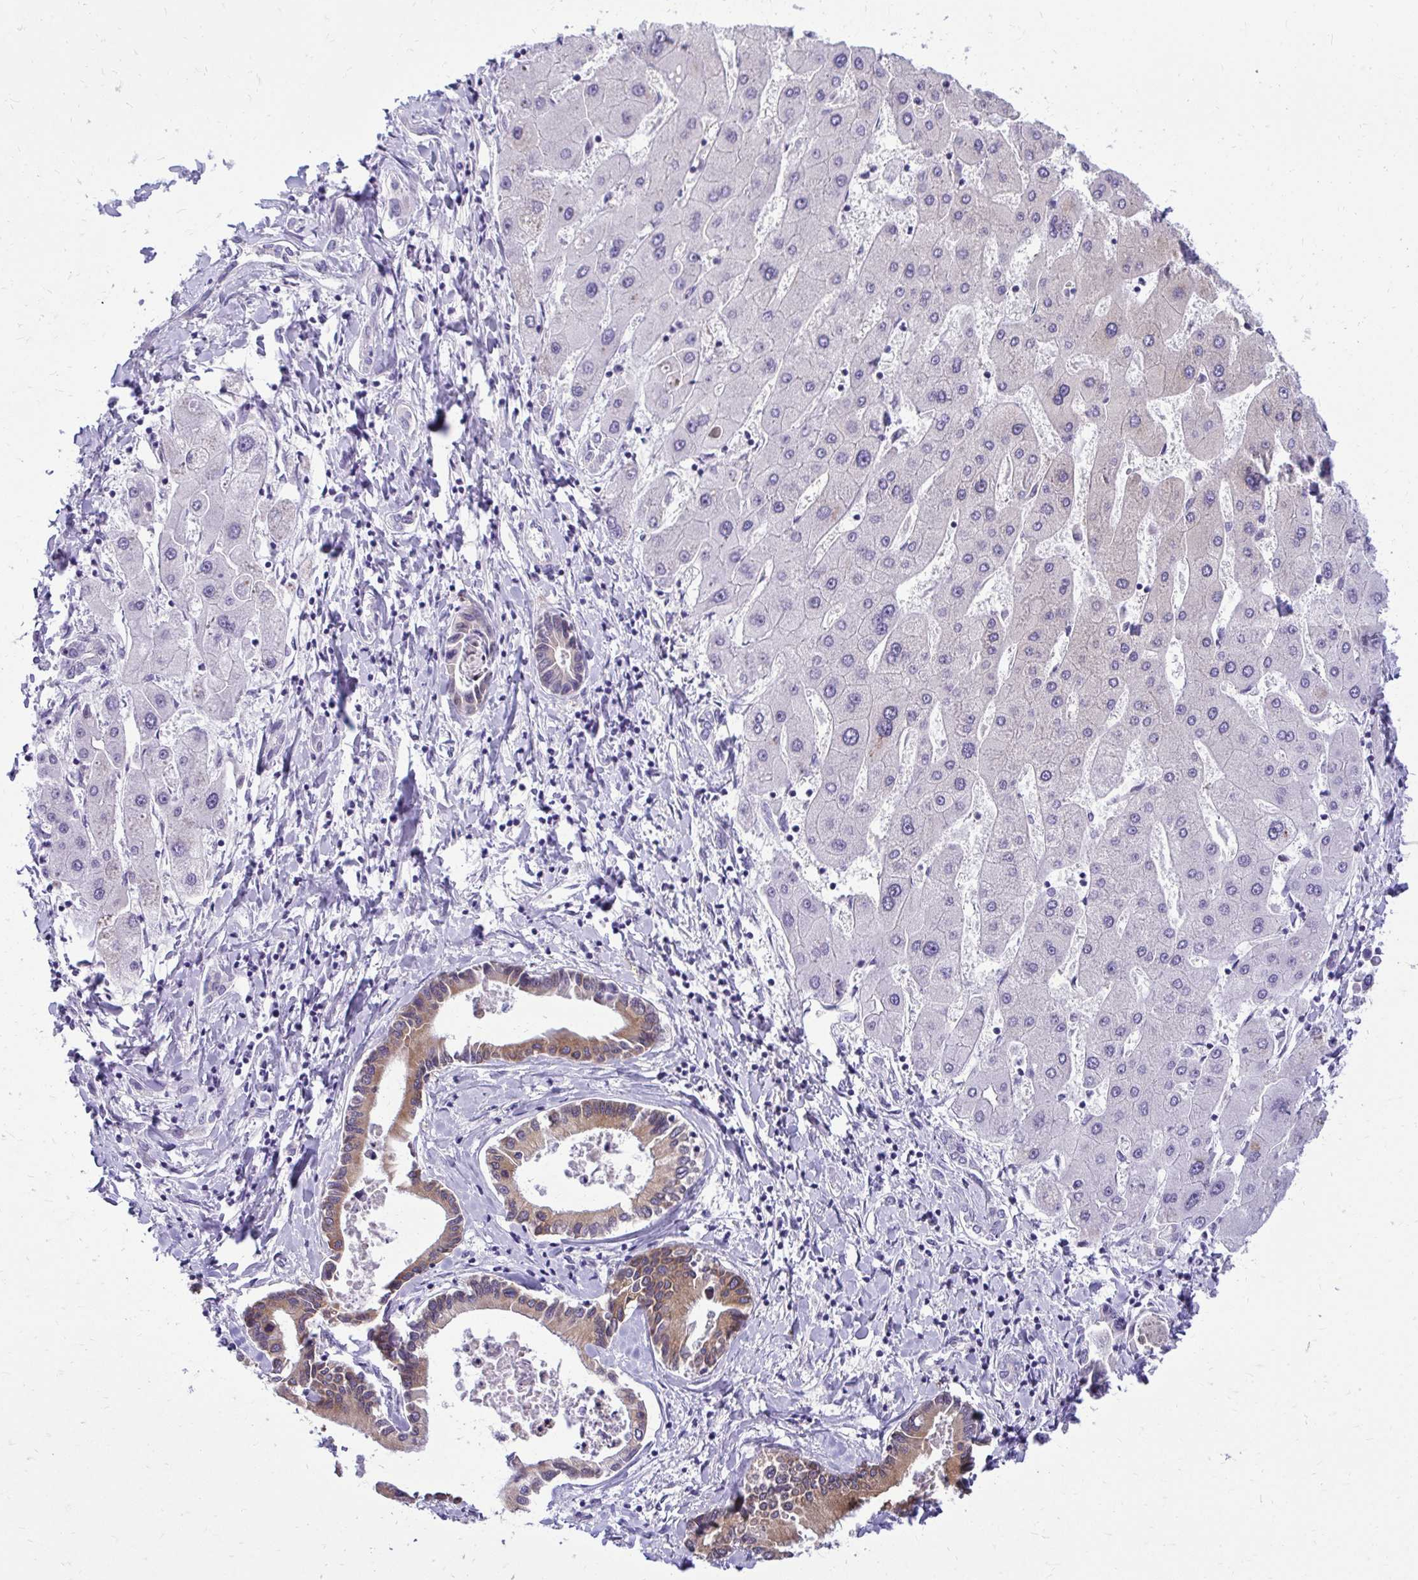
{"staining": {"intensity": "moderate", "quantity": ">75%", "location": "cytoplasmic/membranous"}, "tissue": "liver cancer", "cell_type": "Tumor cells", "image_type": "cancer", "snomed": [{"axis": "morphology", "description": "Cholangiocarcinoma"}, {"axis": "topography", "description": "Liver"}], "caption": "Cholangiocarcinoma (liver) stained for a protein reveals moderate cytoplasmic/membranous positivity in tumor cells.", "gene": "NIFK", "patient": {"sex": "male", "age": 66}}